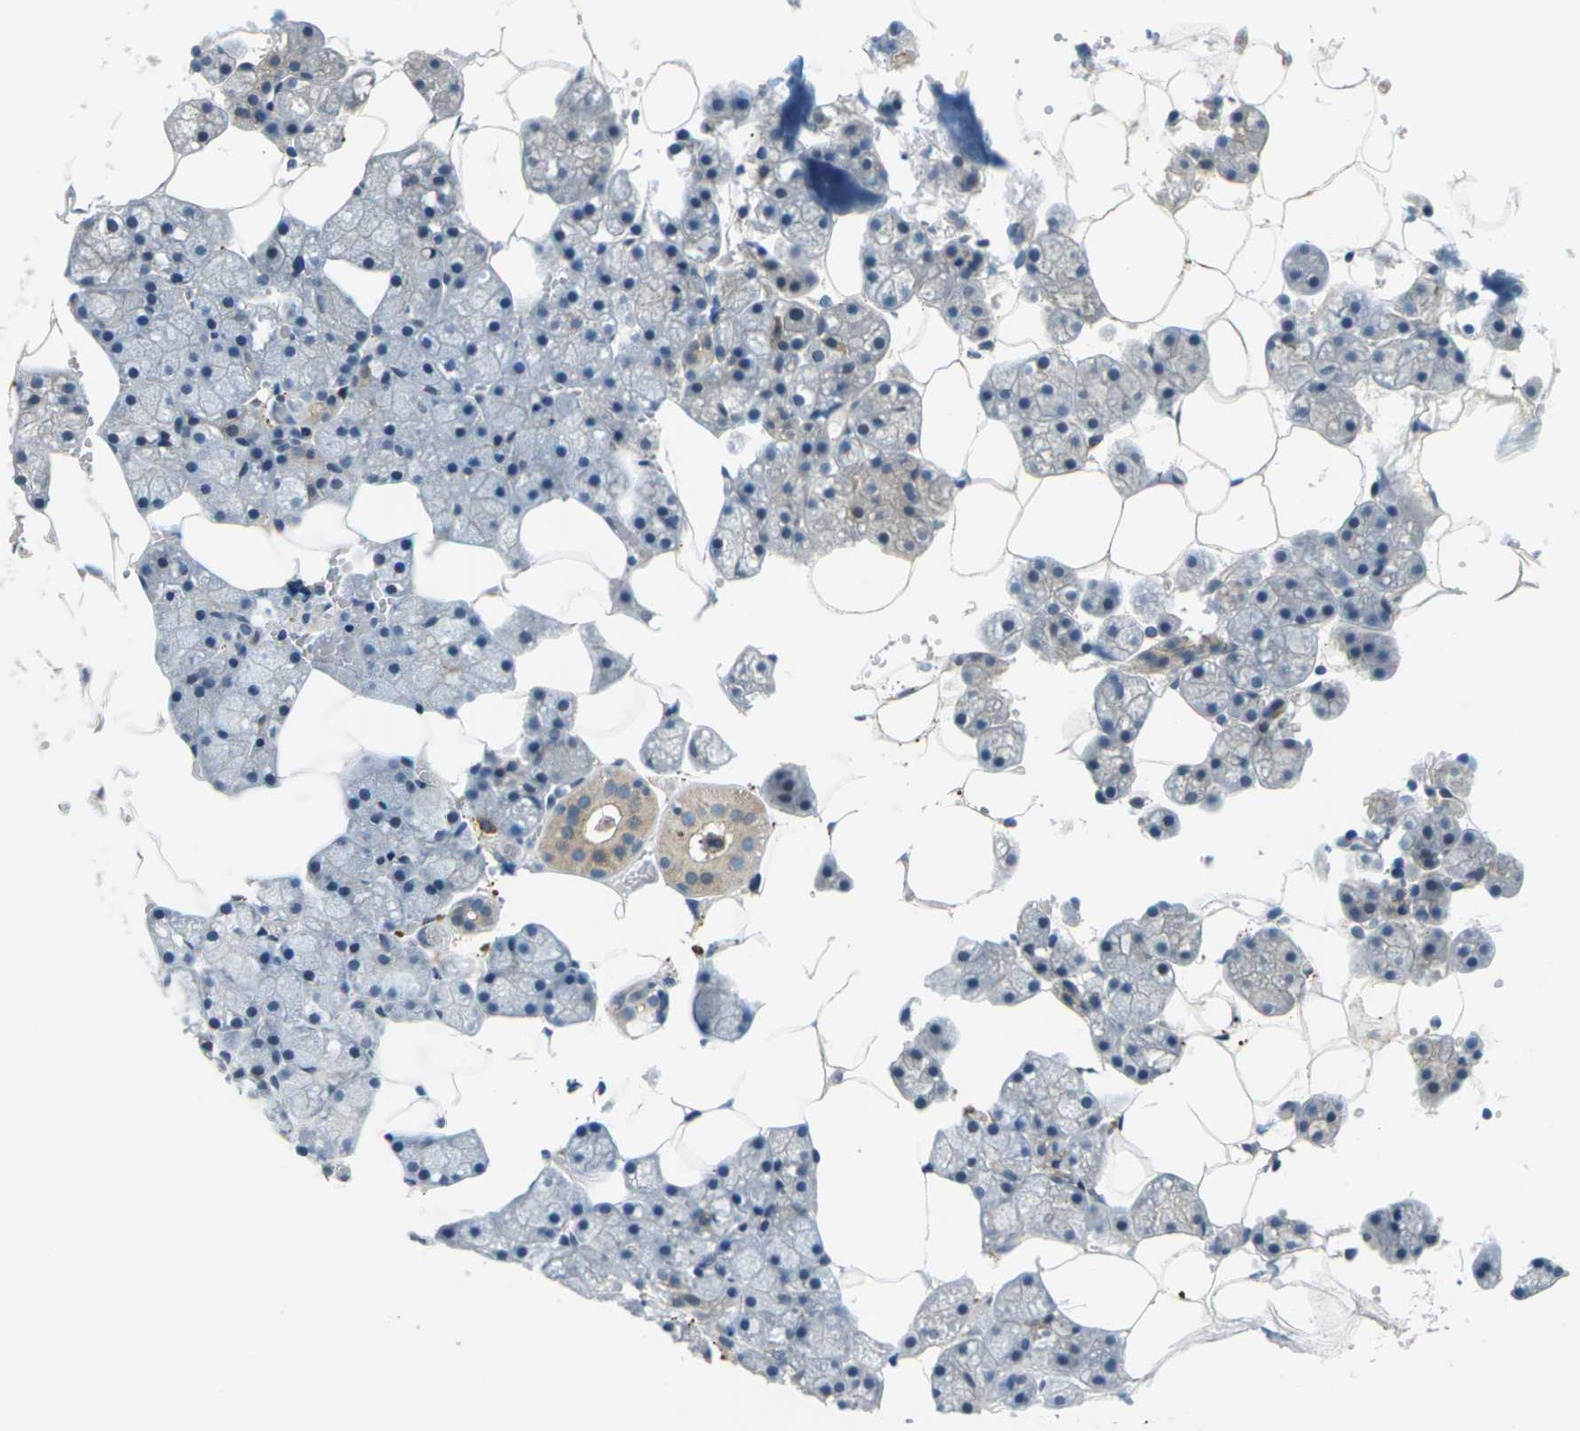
{"staining": {"intensity": "weak", "quantity": "25%-75%", "location": "cytoplasmic/membranous"}, "tissue": "salivary gland", "cell_type": "Glandular cells", "image_type": "normal", "snomed": [{"axis": "morphology", "description": "Normal tissue, NOS"}, {"axis": "topography", "description": "Salivary gland"}], "caption": "Glandular cells show low levels of weak cytoplasmic/membranous expression in approximately 25%-75% of cells in normal salivary gland.", "gene": "SLC13A3", "patient": {"sex": "male", "age": 62}}